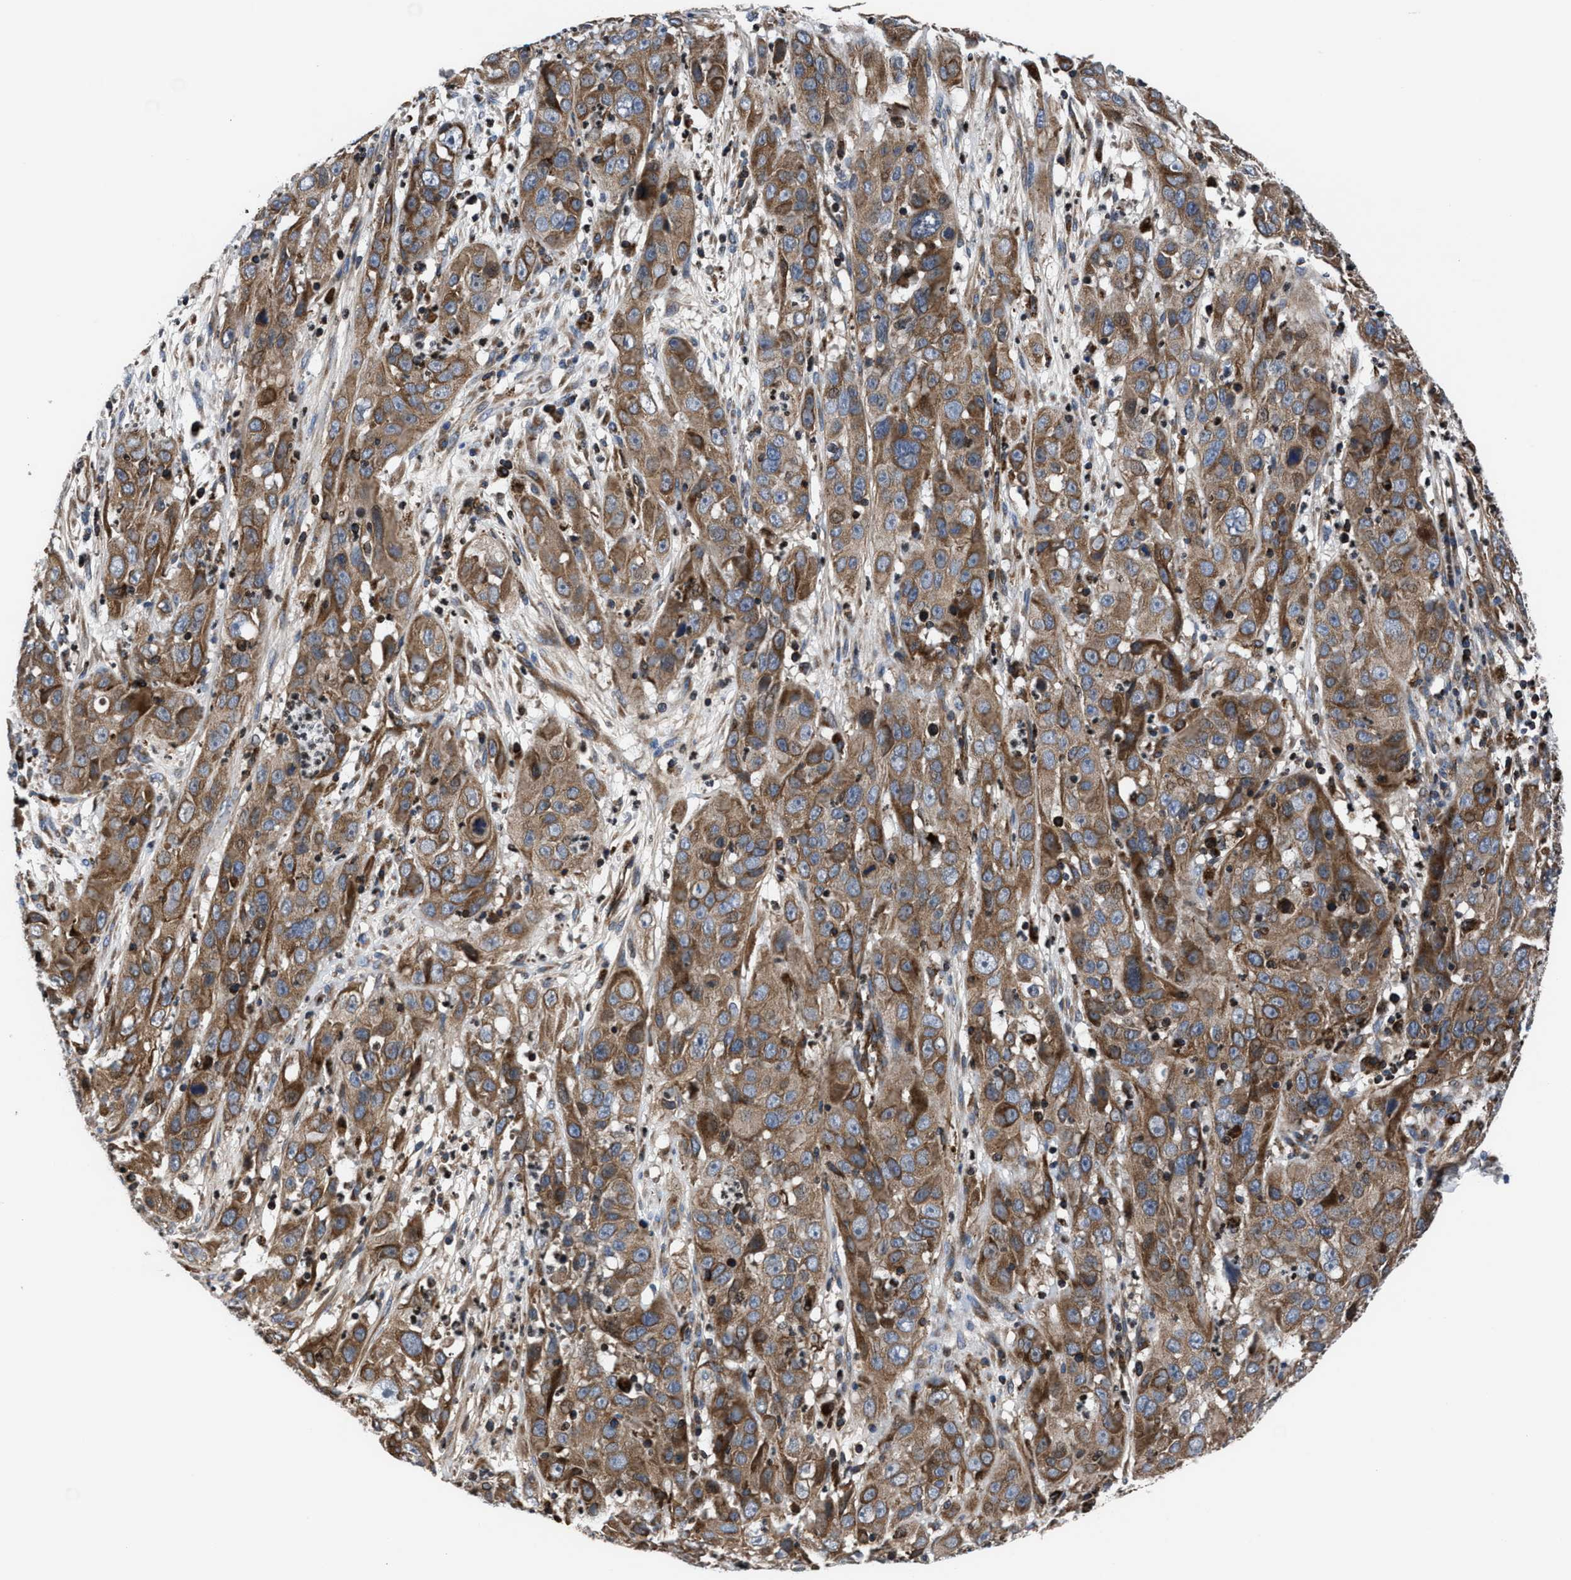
{"staining": {"intensity": "moderate", "quantity": ">75%", "location": "cytoplasmic/membranous"}, "tissue": "cervical cancer", "cell_type": "Tumor cells", "image_type": "cancer", "snomed": [{"axis": "morphology", "description": "Squamous cell carcinoma, NOS"}, {"axis": "topography", "description": "Cervix"}], "caption": "Moderate cytoplasmic/membranous staining is seen in approximately >75% of tumor cells in cervical cancer (squamous cell carcinoma). The staining was performed using DAB (3,3'-diaminobenzidine), with brown indicating positive protein expression. Nuclei are stained blue with hematoxylin.", "gene": "PRR15L", "patient": {"sex": "female", "age": 32}}